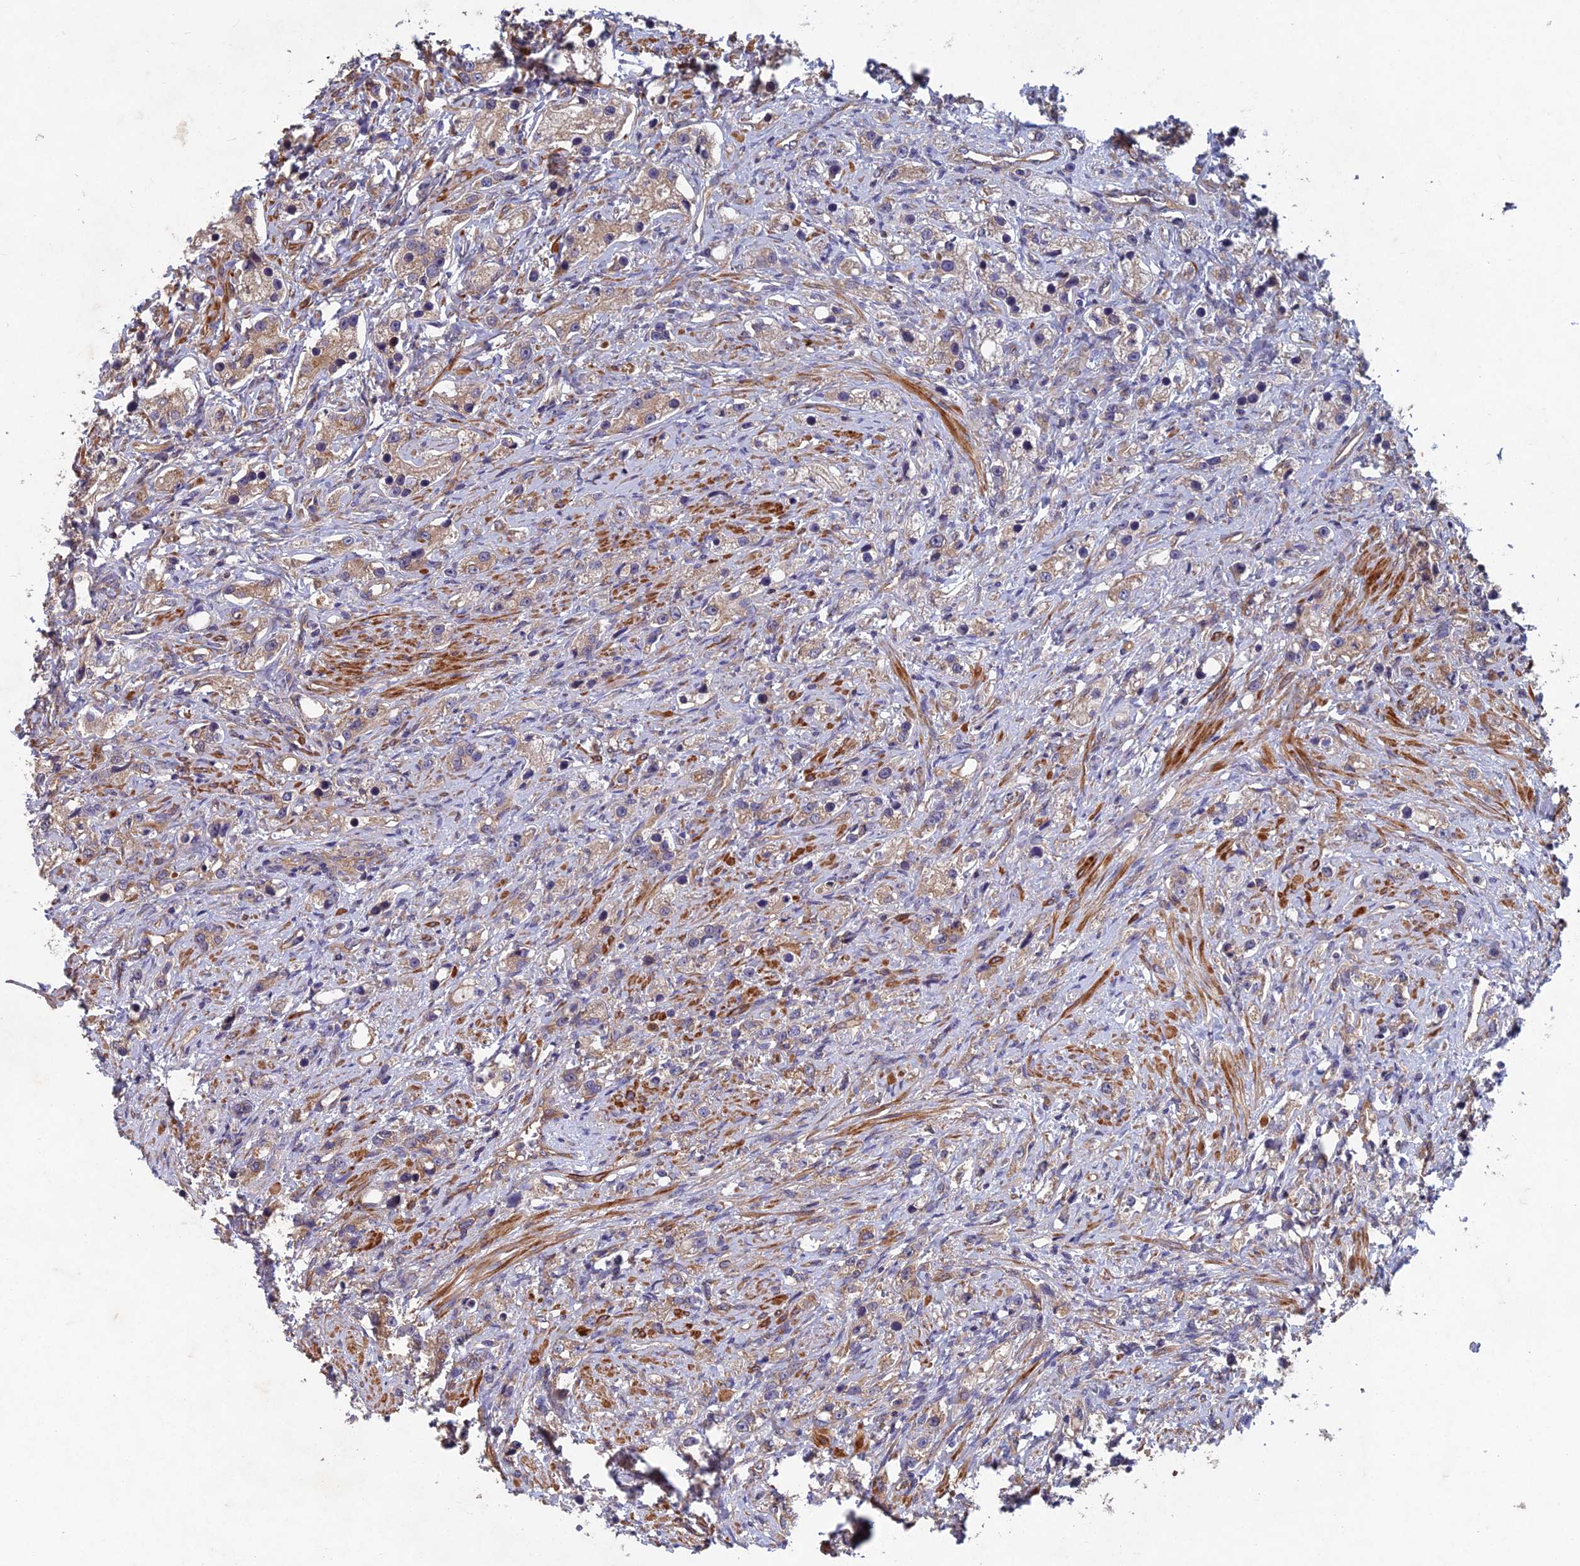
{"staining": {"intensity": "weak", "quantity": ">75%", "location": "cytoplasmic/membranous"}, "tissue": "prostate cancer", "cell_type": "Tumor cells", "image_type": "cancer", "snomed": [{"axis": "morphology", "description": "Adenocarcinoma, High grade"}, {"axis": "topography", "description": "Prostate"}], "caption": "Brown immunohistochemical staining in human adenocarcinoma (high-grade) (prostate) reveals weak cytoplasmic/membranous staining in approximately >75% of tumor cells.", "gene": "NCAPG", "patient": {"sex": "male", "age": 63}}